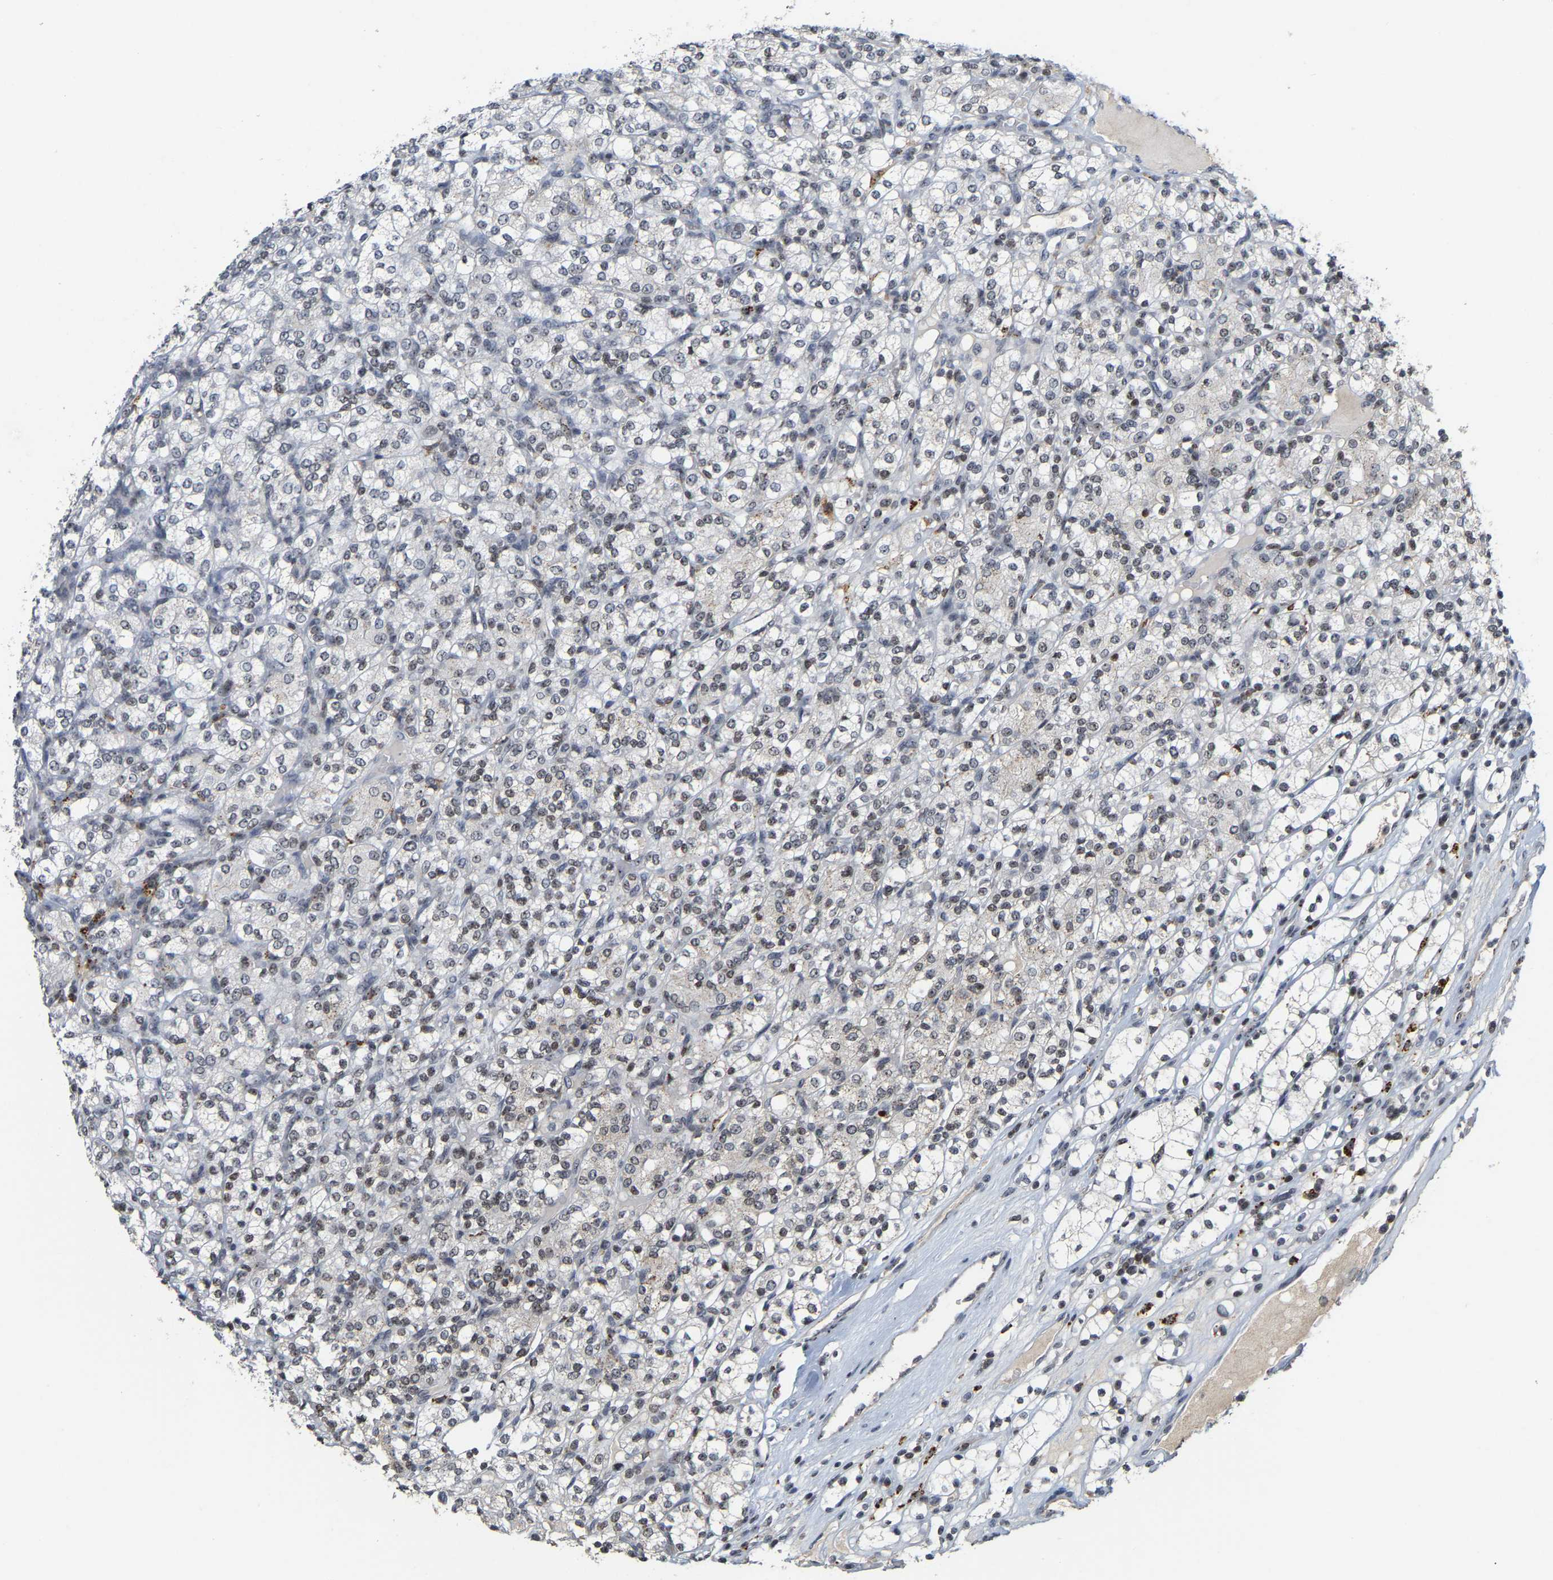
{"staining": {"intensity": "moderate", "quantity": "<25%", "location": "nuclear"}, "tissue": "renal cancer", "cell_type": "Tumor cells", "image_type": "cancer", "snomed": [{"axis": "morphology", "description": "Adenocarcinoma, NOS"}, {"axis": "topography", "description": "Kidney"}], "caption": "A brown stain labels moderate nuclear expression of a protein in human renal cancer (adenocarcinoma) tumor cells.", "gene": "NOP58", "patient": {"sex": "male", "age": 77}}